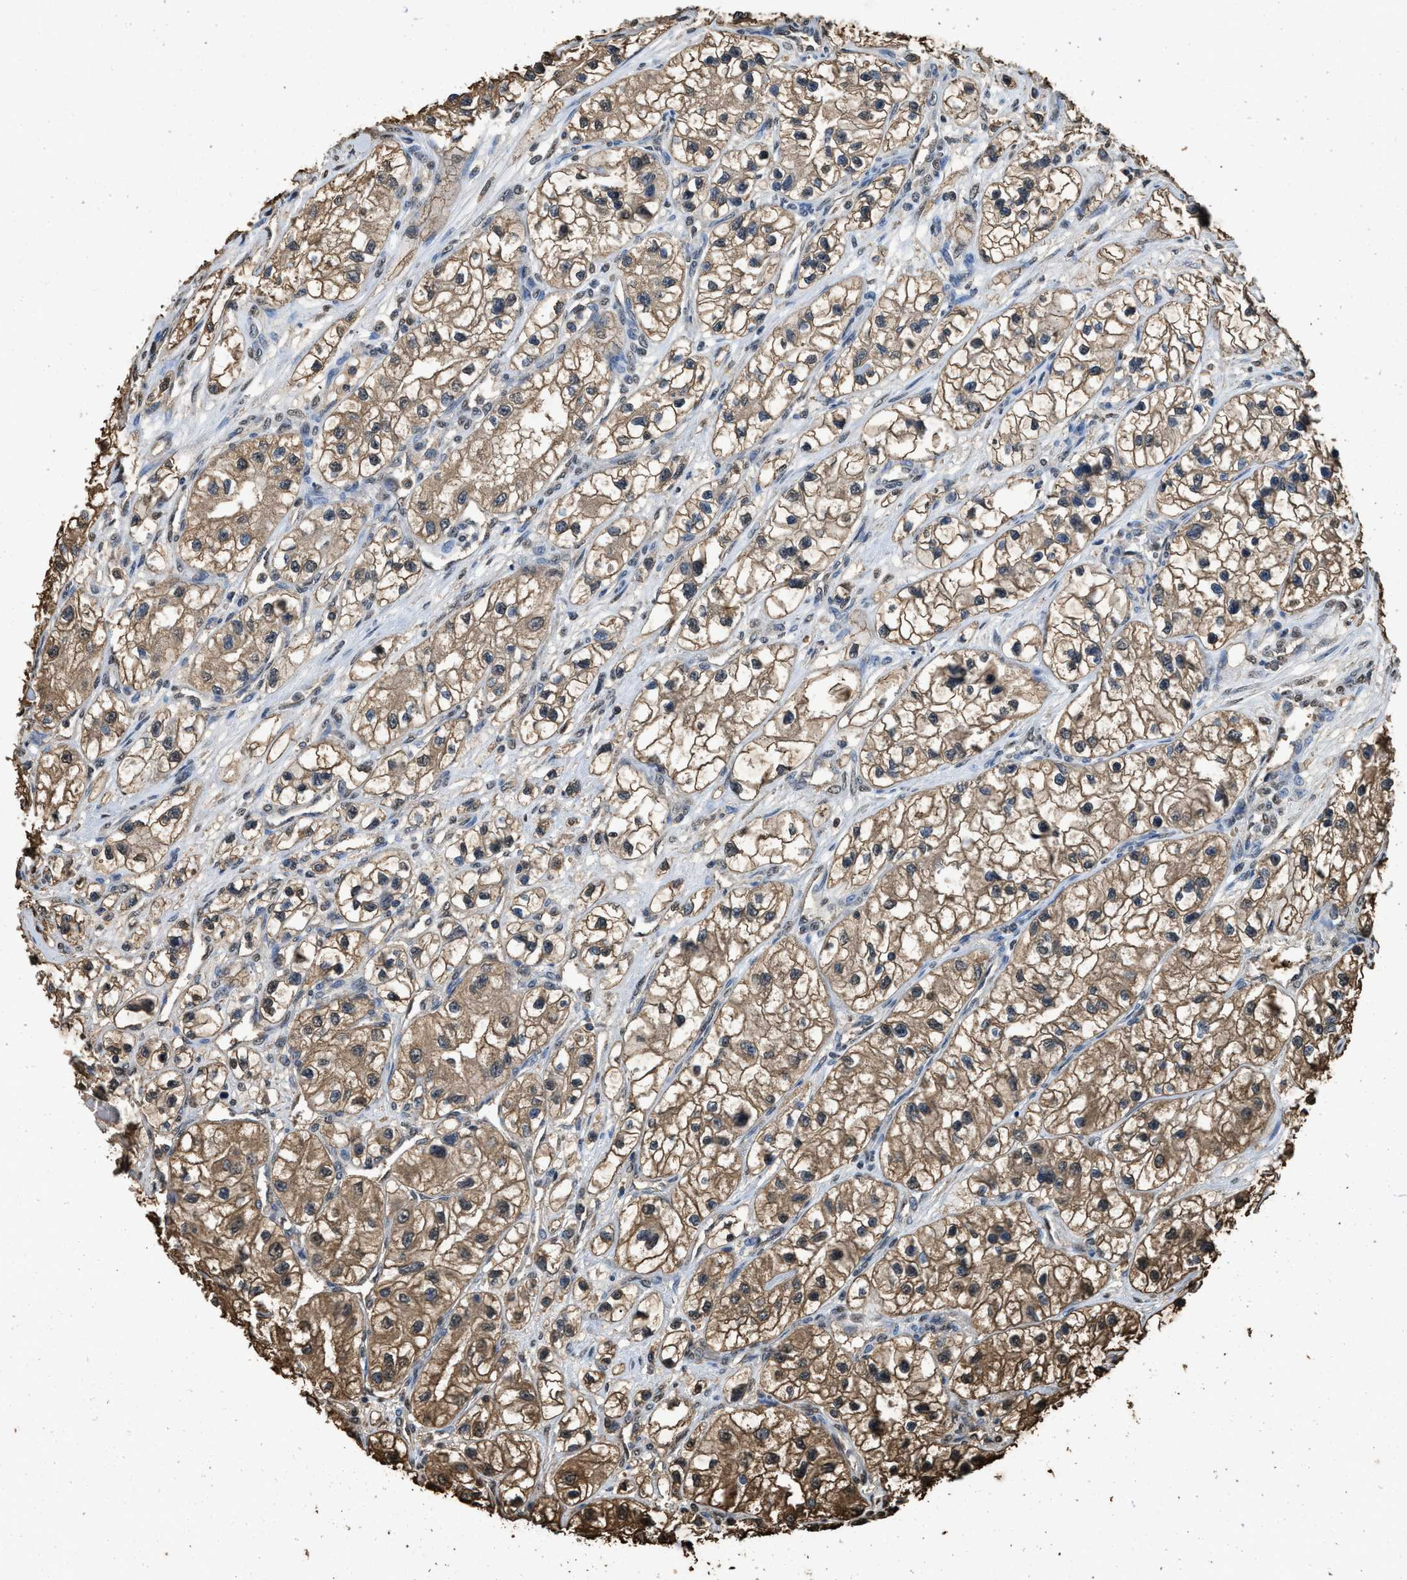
{"staining": {"intensity": "moderate", "quantity": ">75%", "location": "cytoplasmic/membranous"}, "tissue": "renal cancer", "cell_type": "Tumor cells", "image_type": "cancer", "snomed": [{"axis": "morphology", "description": "Adenocarcinoma, NOS"}, {"axis": "topography", "description": "Kidney"}], "caption": "Immunohistochemistry (IHC) (DAB (3,3'-diaminobenzidine)) staining of human renal adenocarcinoma displays moderate cytoplasmic/membranous protein expression in about >75% of tumor cells.", "gene": "GAPDH", "patient": {"sex": "female", "age": 57}}